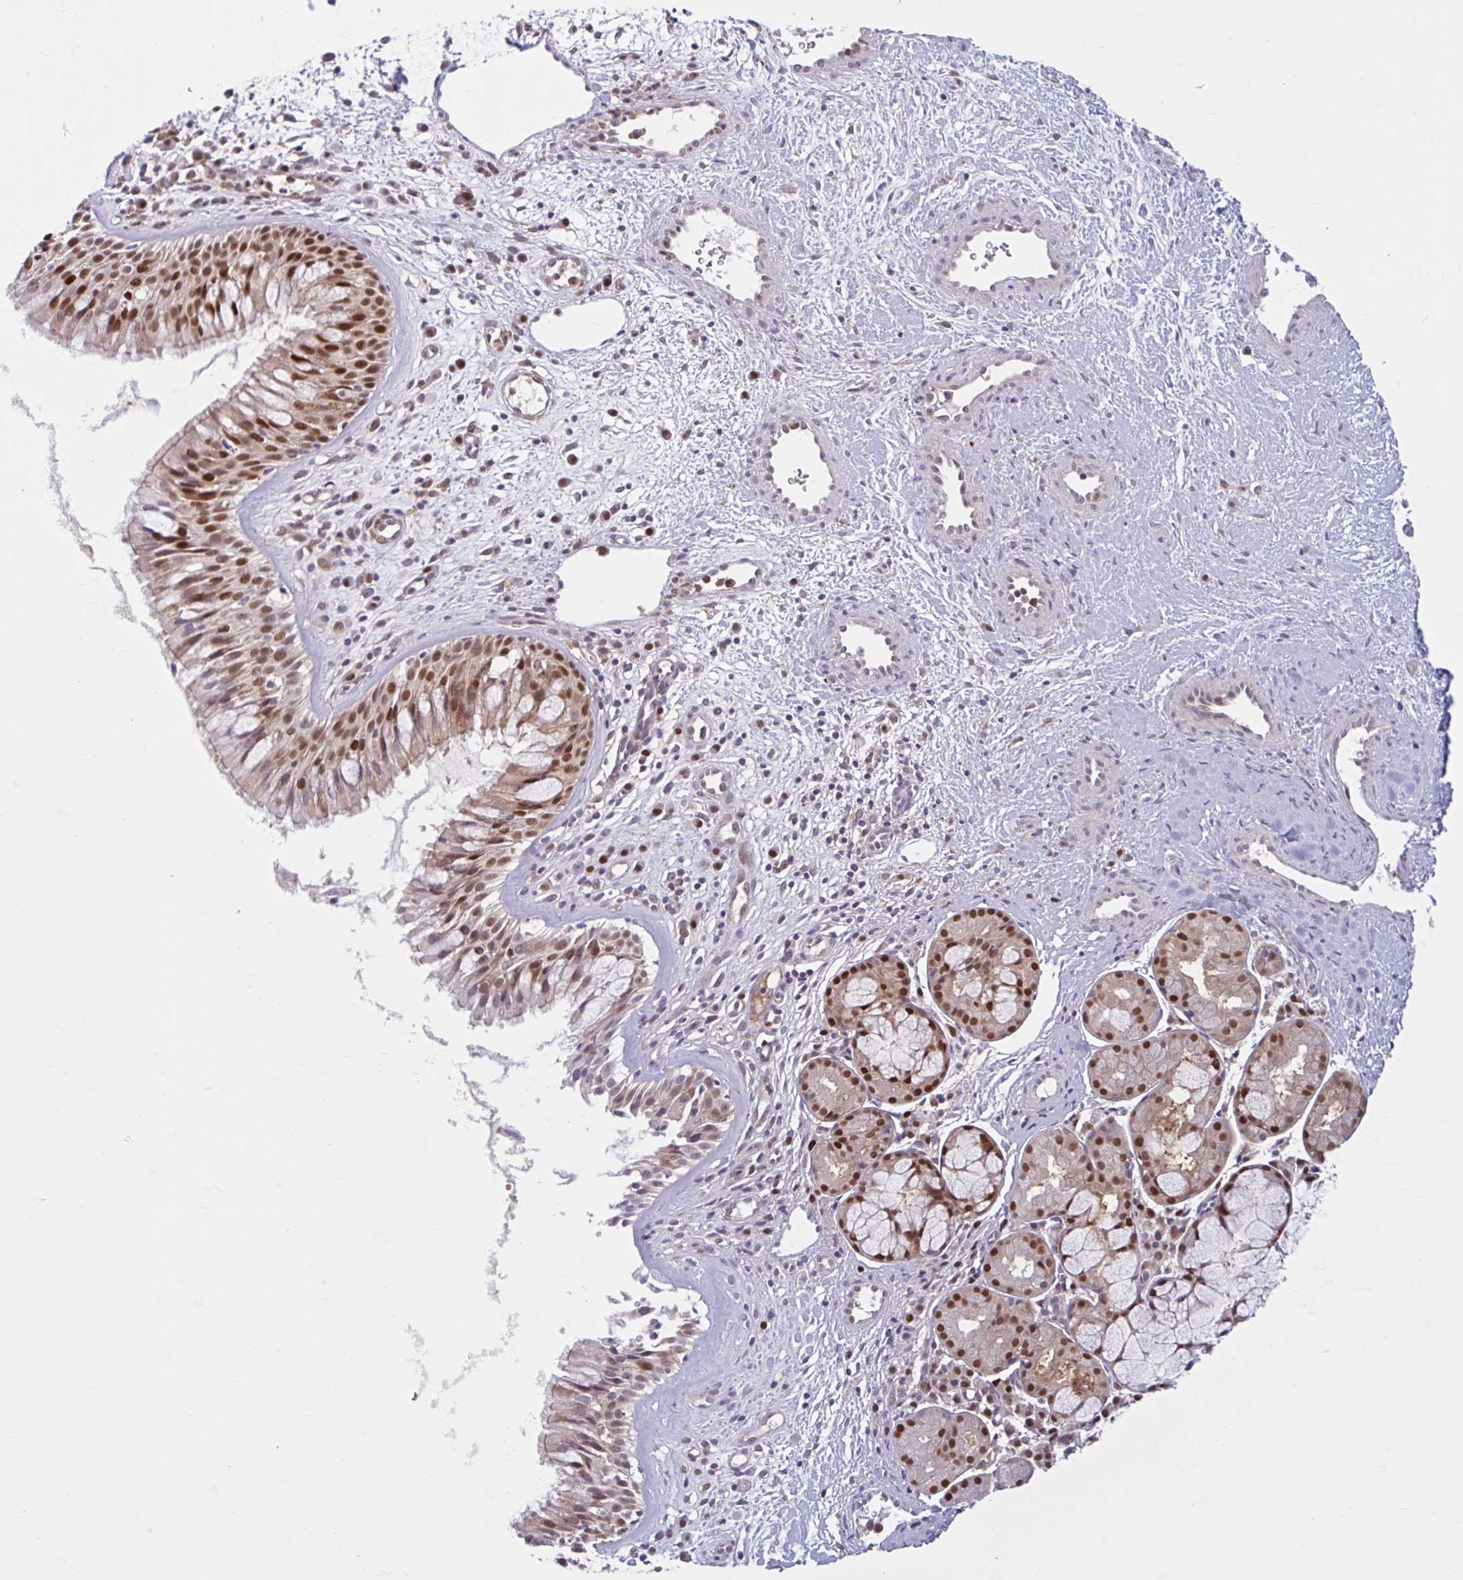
{"staining": {"intensity": "strong", "quantity": ">75%", "location": "nuclear"}, "tissue": "nasopharynx", "cell_type": "Respiratory epithelial cells", "image_type": "normal", "snomed": [{"axis": "morphology", "description": "Normal tissue, NOS"}, {"axis": "topography", "description": "Nasopharynx"}], "caption": "Immunohistochemical staining of unremarkable human nasopharynx demonstrates high levels of strong nuclear positivity in about >75% of respiratory epithelial cells.", "gene": "HMBS", "patient": {"sex": "male", "age": 65}}